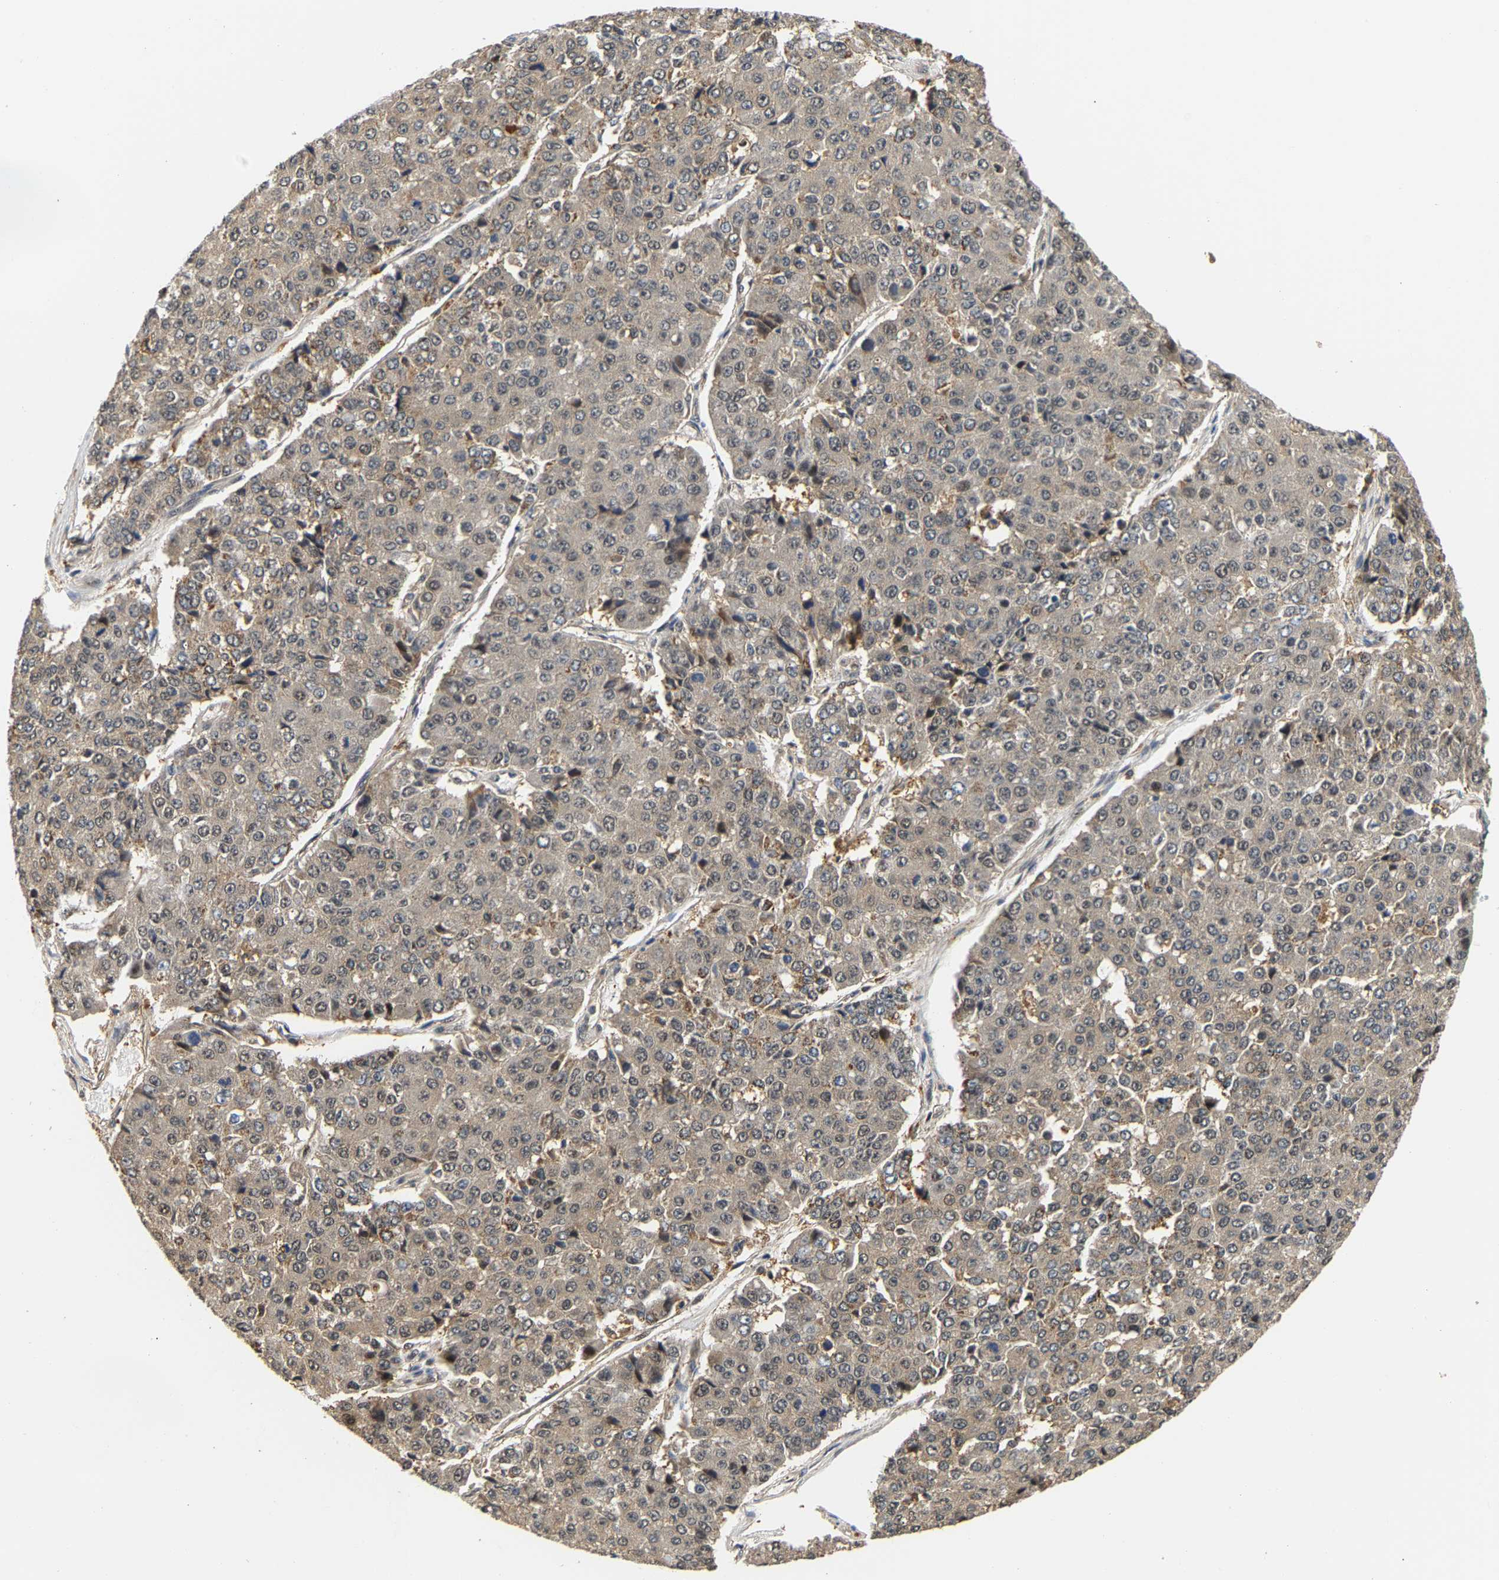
{"staining": {"intensity": "weak", "quantity": ">75%", "location": "cytoplasmic/membranous,nuclear"}, "tissue": "pancreatic cancer", "cell_type": "Tumor cells", "image_type": "cancer", "snomed": [{"axis": "morphology", "description": "Adenocarcinoma, NOS"}, {"axis": "topography", "description": "Pancreas"}], "caption": "Protein expression by IHC exhibits weak cytoplasmic/membranous and nuclear staining in about >75% of tumor cells in pancreatic cancer (adenocarcinoma). (Brightfield microscopy of DAB IHC at high magnification).", "gene": "LARP6", "patient": {"sex": "male", "age": 50}}